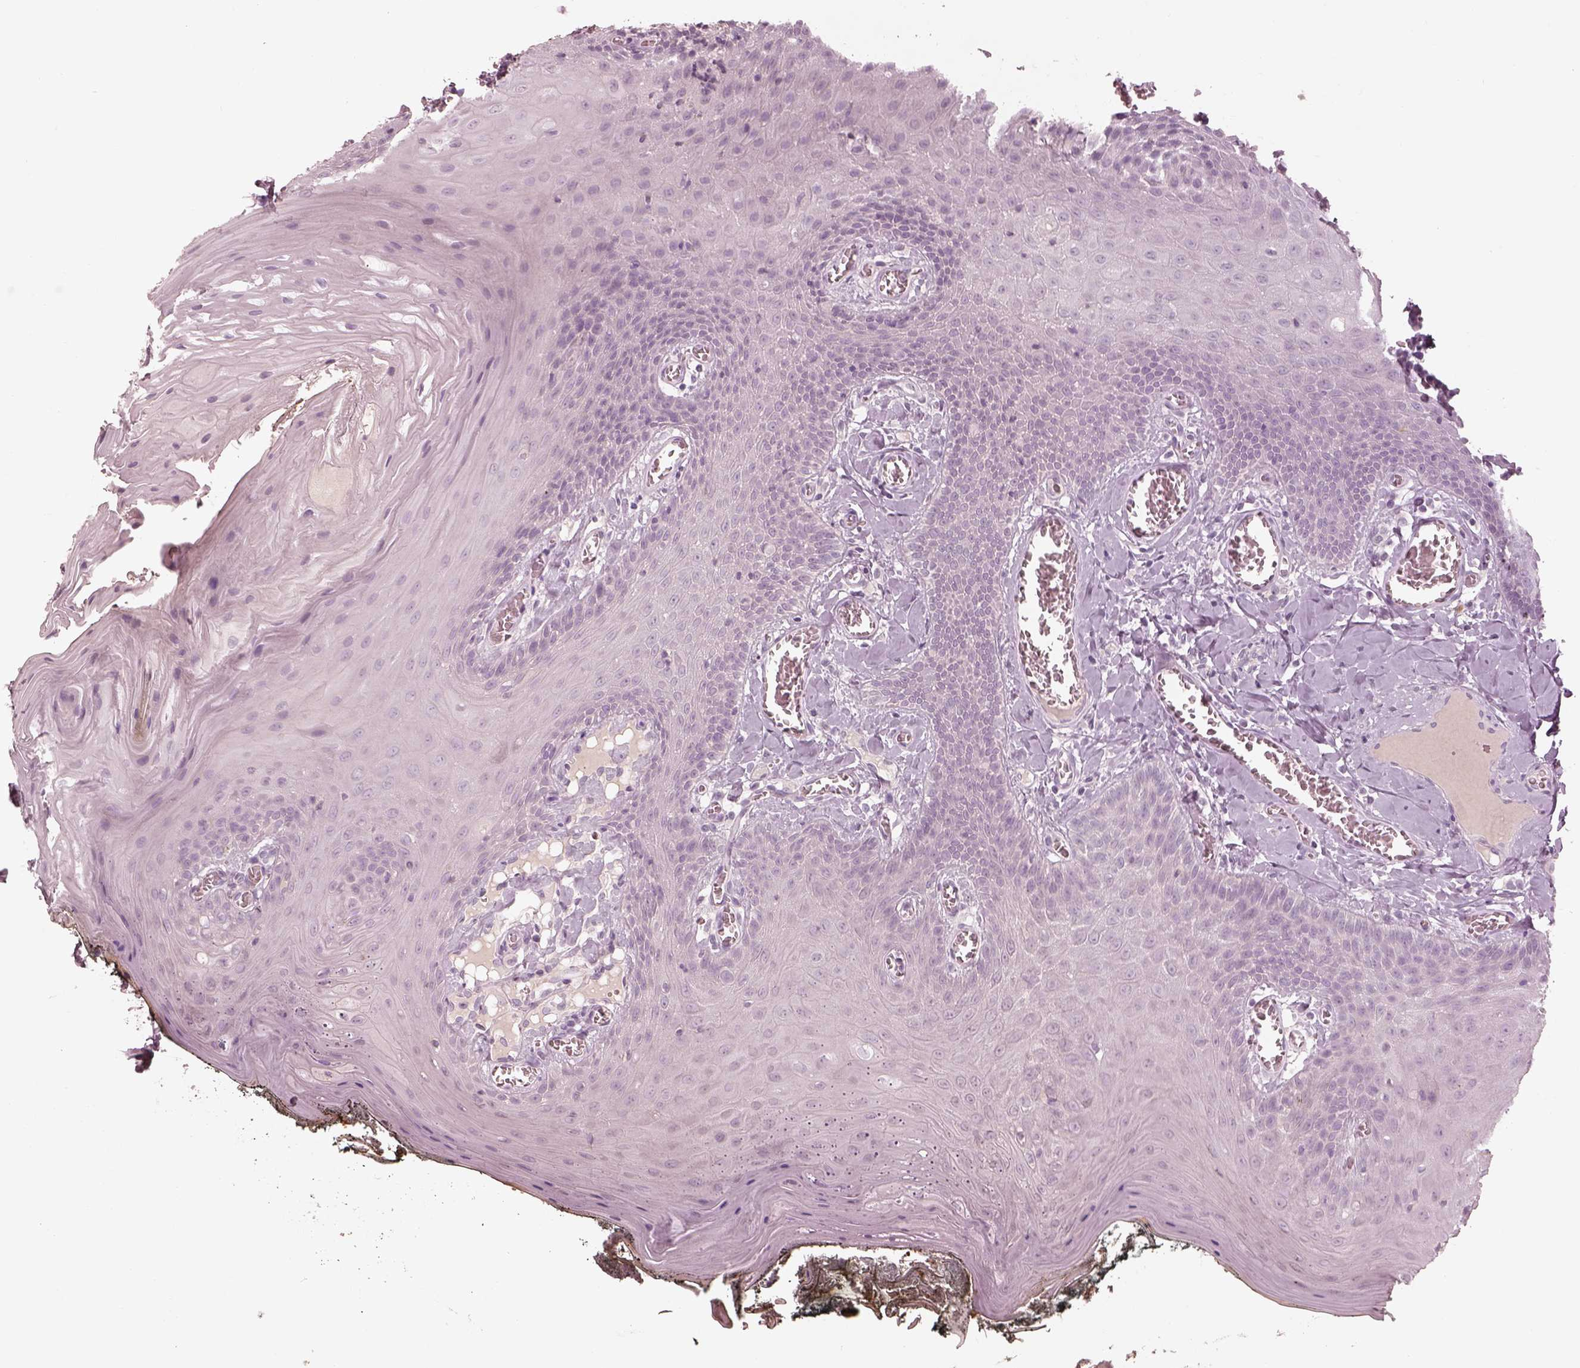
{"staining": {"intensity": "negative", "quantity": "none", "location": "none"}, "tissue": "oral mucosa", "cell_type": "Squamous epithelial cells", "image_type": "normal", "snomed": [{"axis": "morphology", "description": "Normal tissue, NOS"}, {"axis": "topography", "description": "Oral tissue"}], "caption": "Human oral mucosa stained for a protein using immunohistochemistry shows no staining in squamous epithelial cells.", "gene": "SPATA6L", "patient": {"sex": "male", "age": 9}}